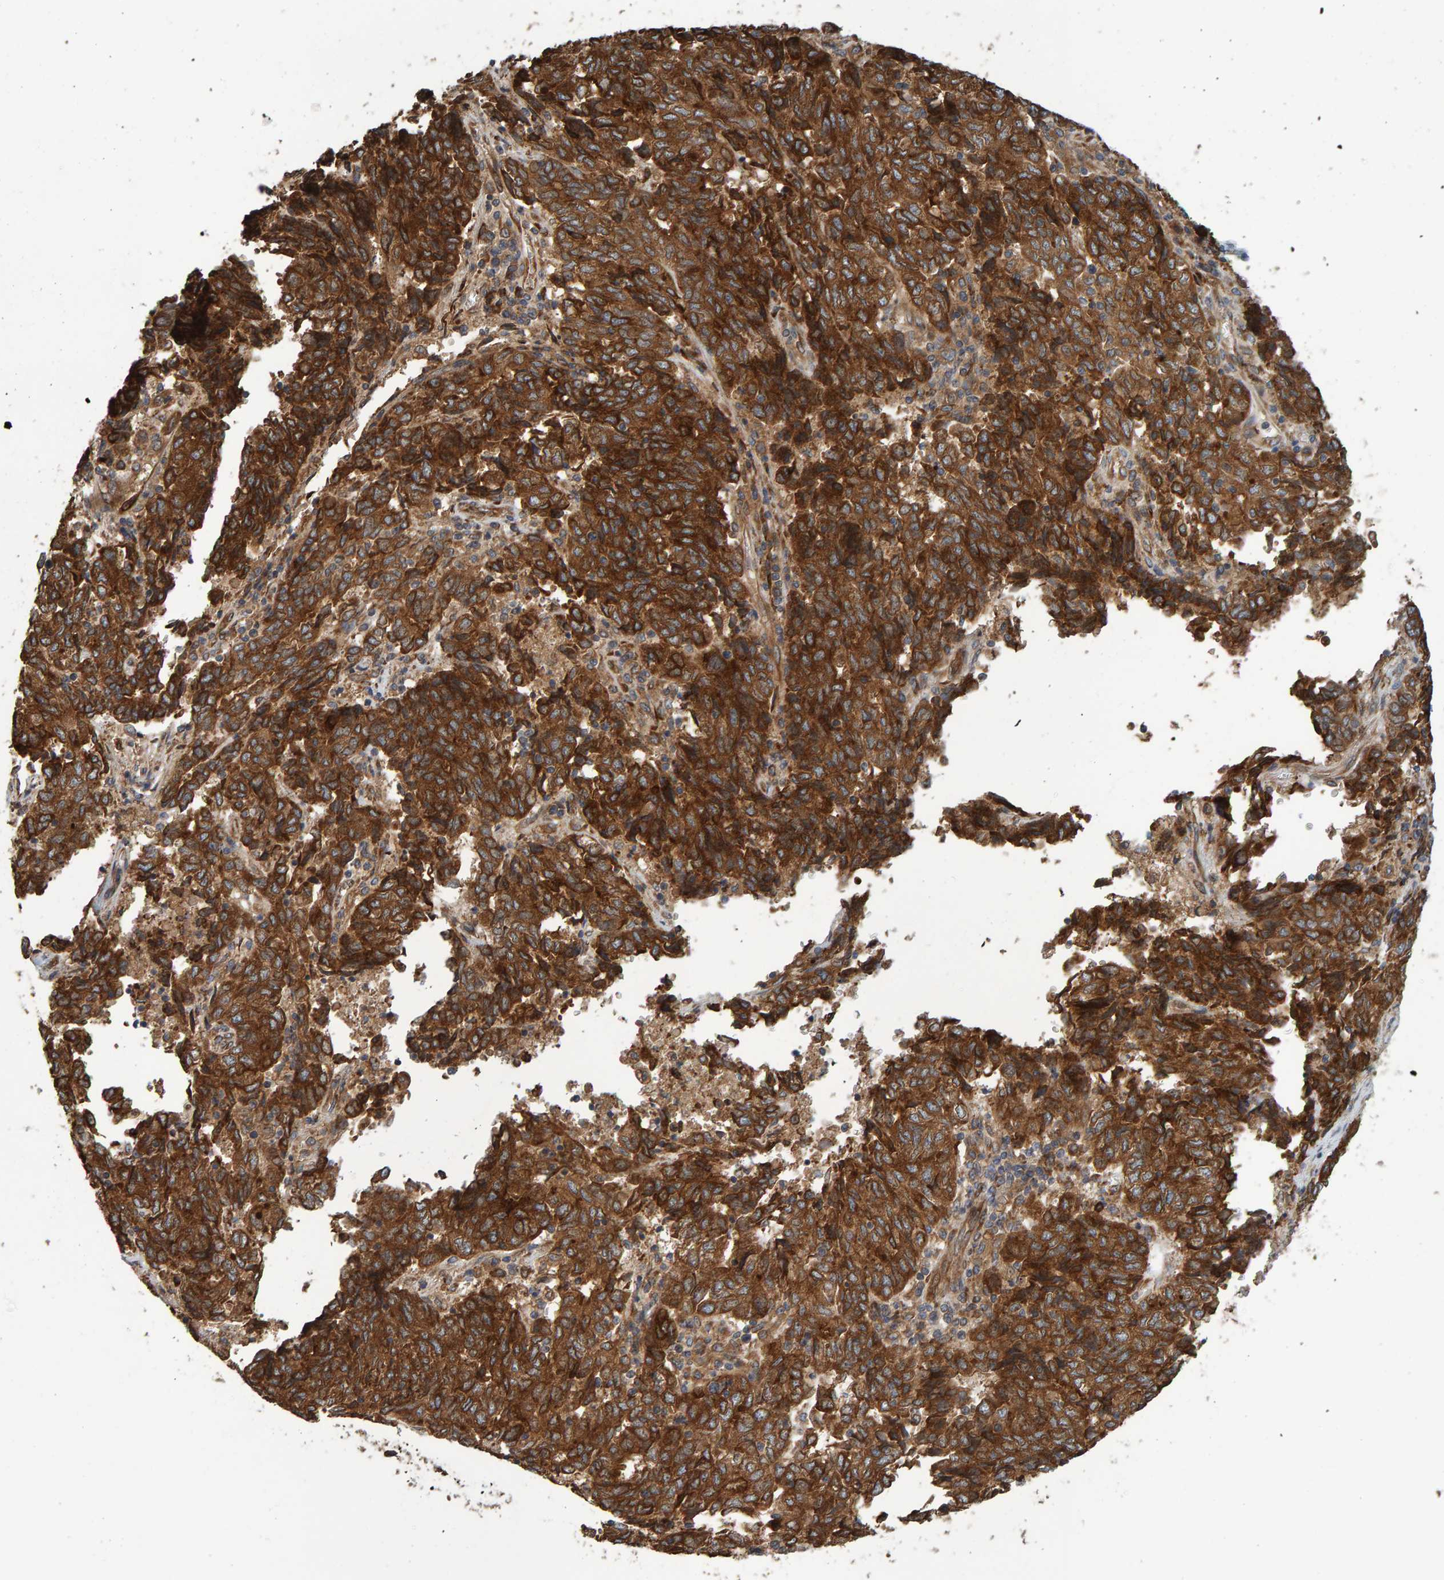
{"staining": {"intensity": "strong", "quantity": ">75%", "location": "cytoplasmic/membranous"}, "tissue": "endometrial cancer", "cell_type": "Tumor cells", "image_type": "cancer", "snomed": [{"axis": "morphology", "description": "Adenocarcinoma, NOS"}, {"axis": "topography", "description": "Endometrium"}], "caption": "Immunohistochemical staining of endometrial cancer displays high levels of strong cytoplasmic/membranous protein positivity in approximately >75% of tumor cells.", "gene": "BAIAP2", "patient": {"sex": "female", "age": 80}}